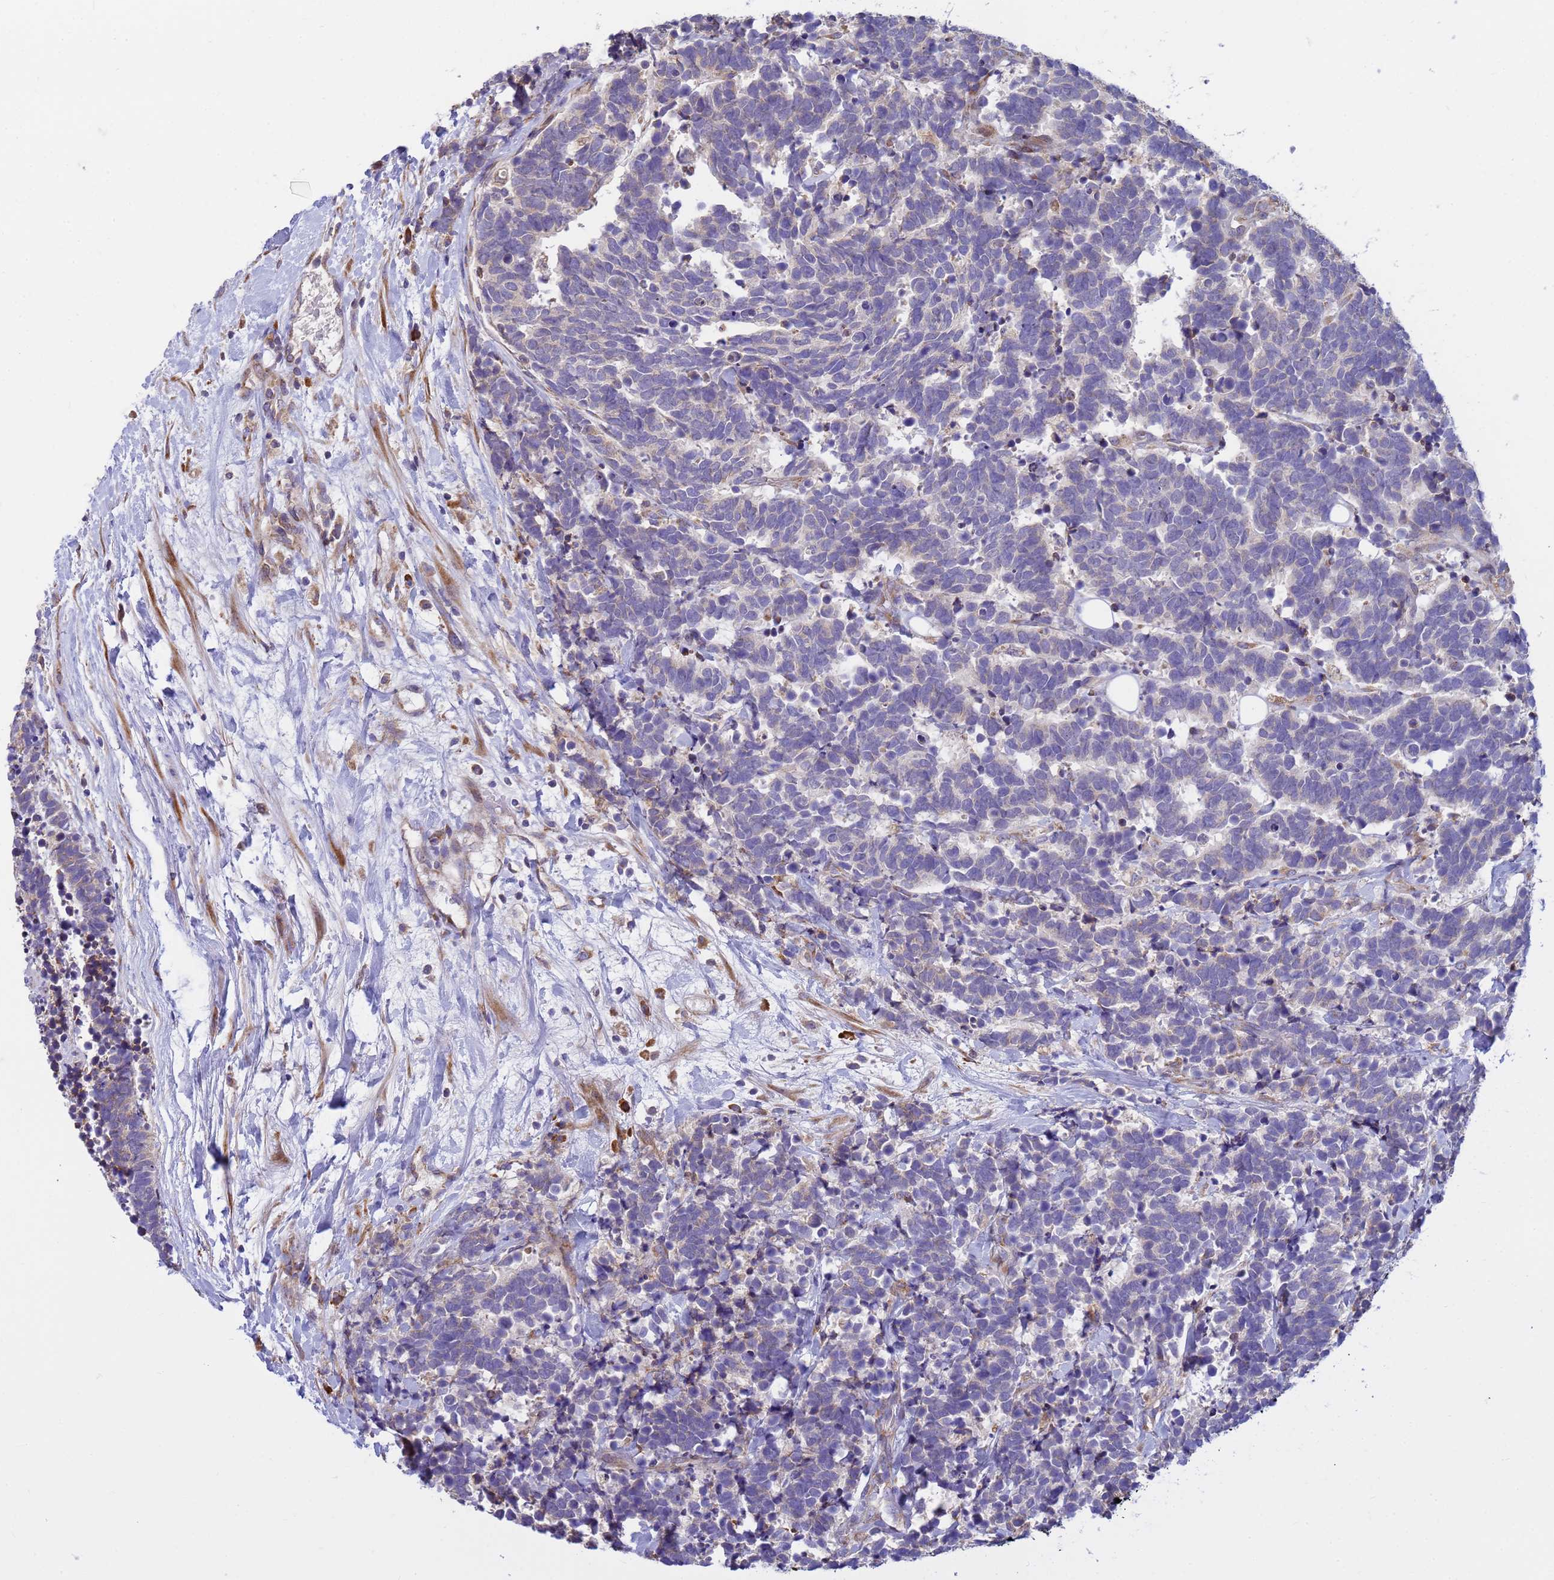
{"staining": {"intensity": "negative", "quantity": "none", "location": "none"}, "tissue": "carcinoid", "cell_type": "Tumor cells", "image_type": "cancer", "snomed": [{"axis": "morphology", "description": "Carcinoma, NOS"}, {"axis": "morphology", "description": "Carcinoid, malignant, NOS"}, {"axis": "topography", "description": "Prostate"}], "caption": "Tumor cells show no significant positivity in carcinoid.", "gene": "THAP5", "patient": {"sex": "male", "age": 57}}